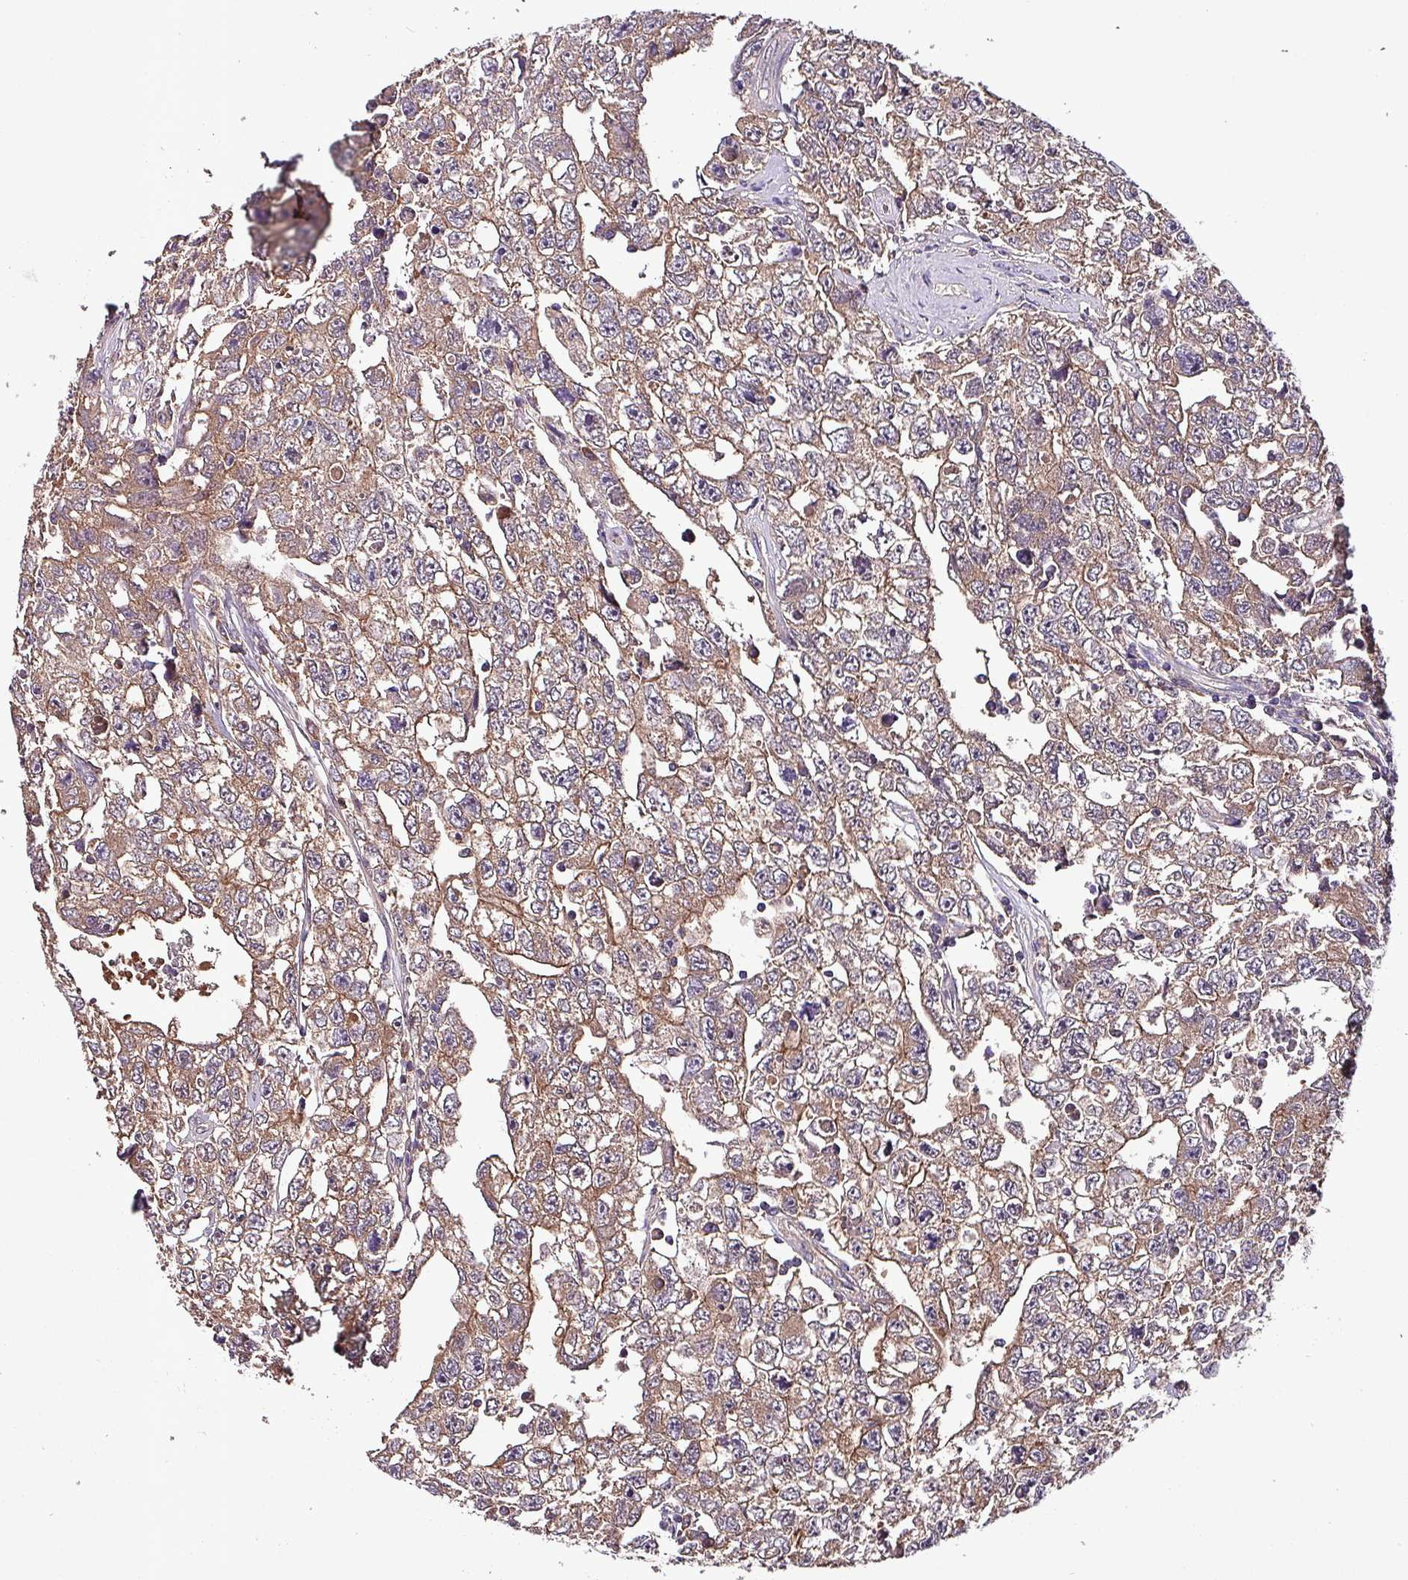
{"staining": {"intensity": "moderate", "quantity": "25%-75%", "location": "cytoplasmic/membranous"}, "tissue": "testis cancer", "cell_type": "Tumor cells", "image_type": "cancer", "snomed": [{"axis": "morphology", "description": "Carcinoma, Embryonal, NOS"}, {"axis": "topography", "description": "Testis"}], "caption": "The immunohistochemical stain shows moderate cytoplasmic/membranous positivity in tumor cells of testis cancer tissue.", "gene": "PAFAH1B2", "patient": {"sex": "male", "age": 22}}